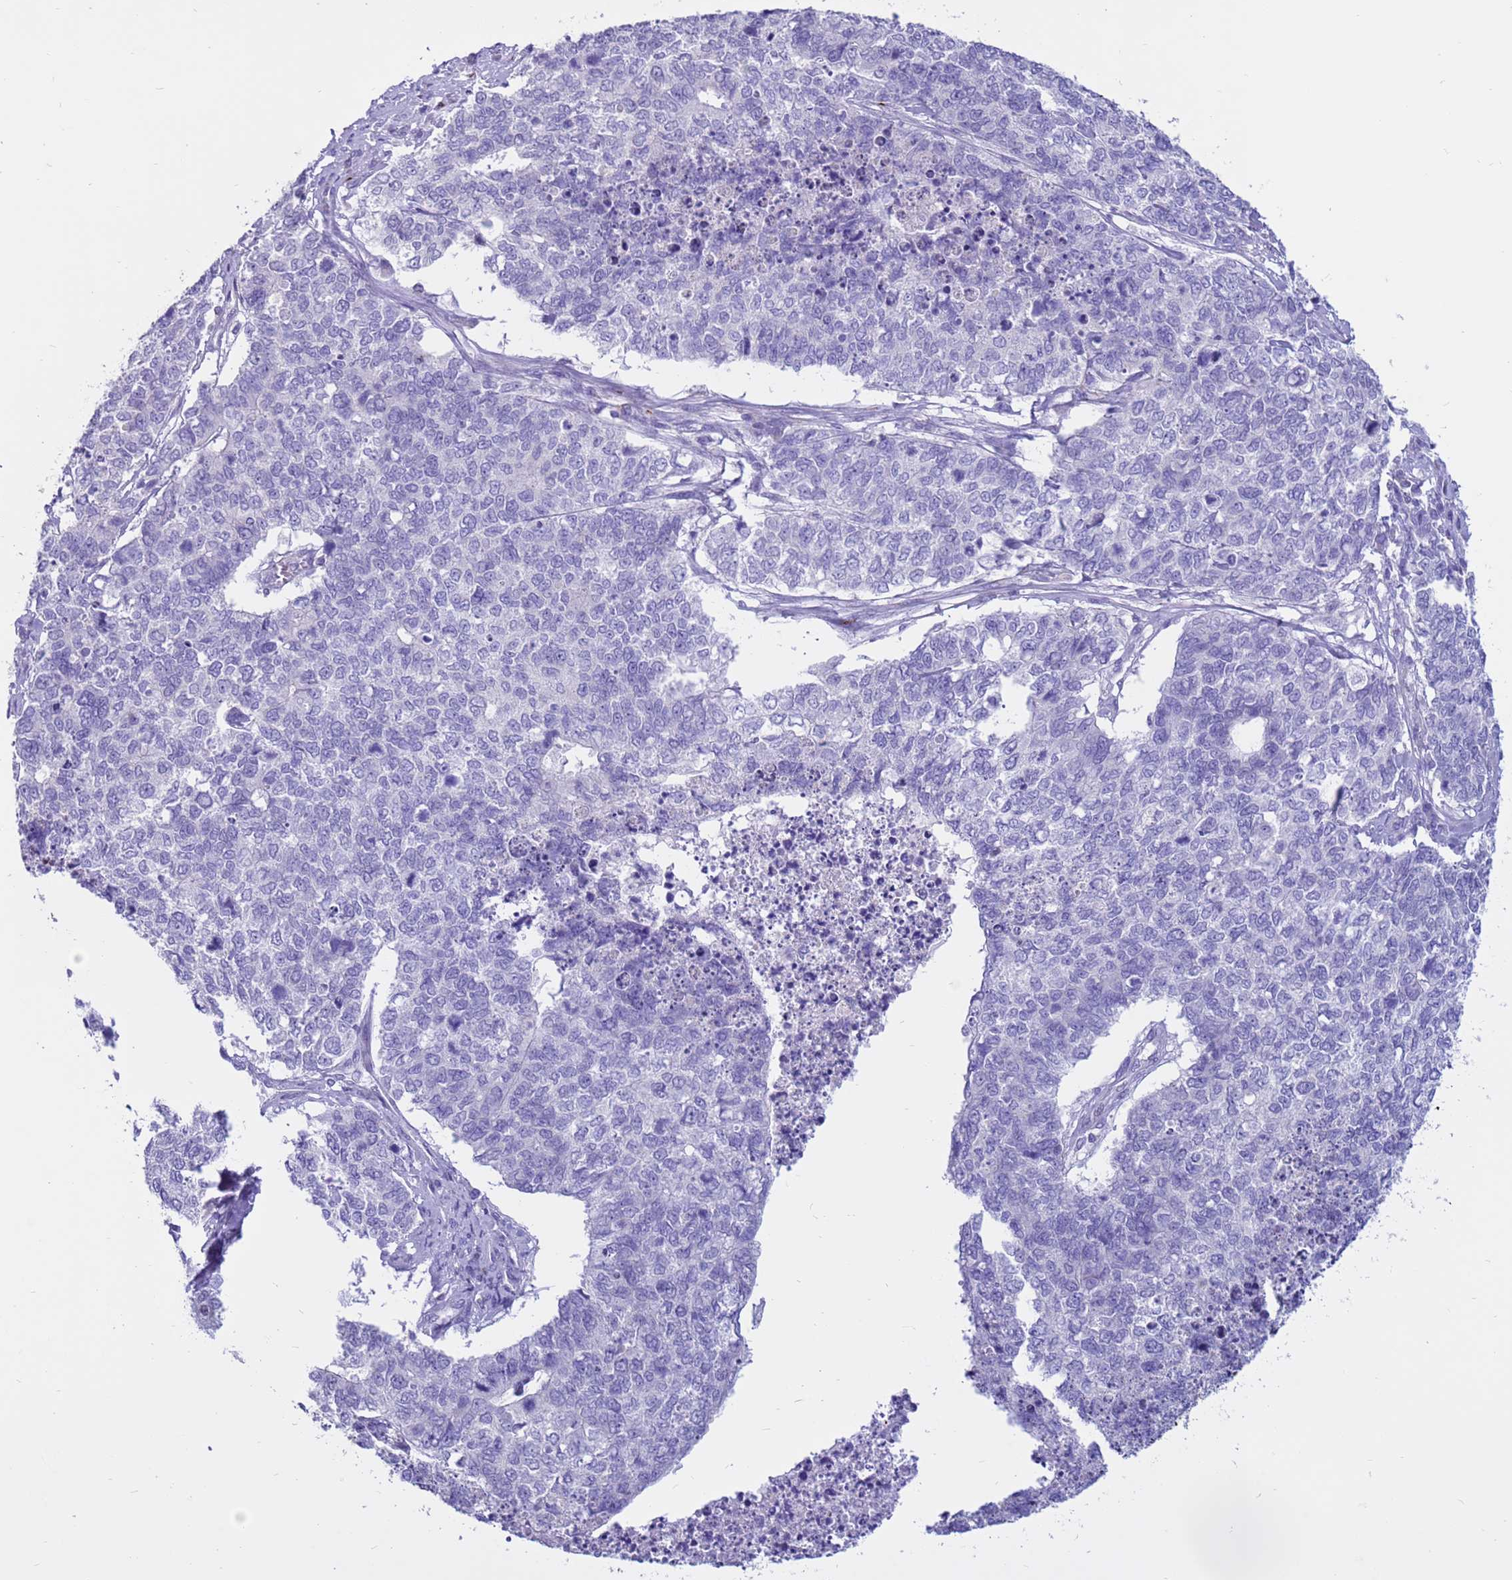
{"staining": {"intensity": "negative", "quantity": "none", "location": "none"}, "tissue": "cervical cancer", "cell_type": "Tumor cells", "image_type": "cancer", "snomed": [{"axis": "morphology", "description": "Squamous cell carcinoma, NOS"}, {"axis": "topography", "description": "Cervix"}], "caption": "The IHC micrograph has no significant expression in tumor cells of cervical squamous cell carcinoma tissue.", "gene": "PDE10A", "patient": {"sex": "female", "age": 63}}